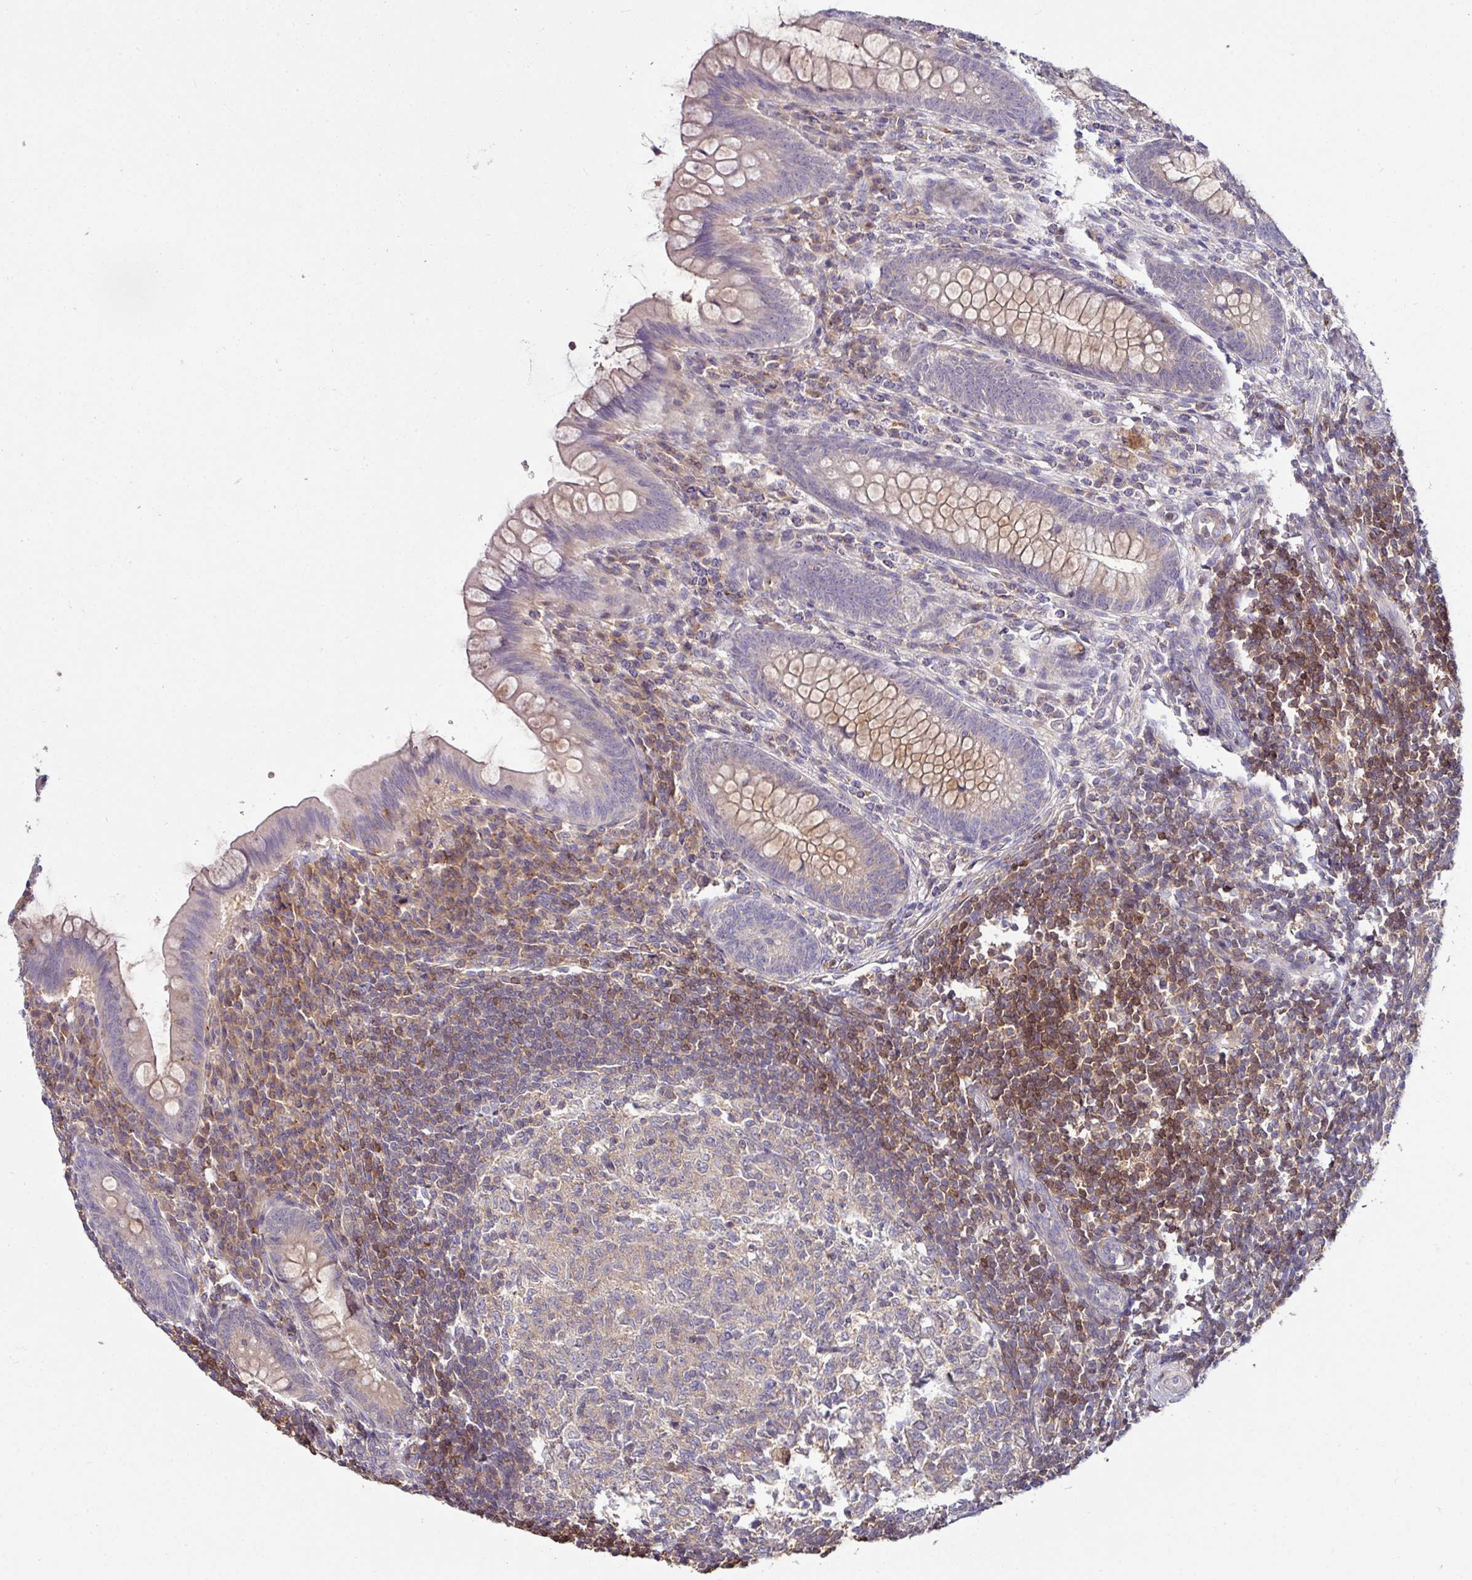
{"staining": {"intensity": "weak", "quantity": "25%-75%", "location": "cytoplasmic/membranous"}, "tissue": "appendix", "cell_type": "Glandular cells", "image_type": "normal", "snomed": [{"axis": "morphology", "description": "Normal tissue, NOS"}, {"axis": "topography", "description": "Appendix"}], "caption": "Unremarkable appendix exhibits weak cytoplasmic/membranous staining in approximately 25%-75% of glandular cells, visualized by immunohistochemistry. (DAB IHC, brown staining for protein, blue staining for nuclei).", "gene": "SLAMF6", "patient": {"sex": "female", "age": 33}}